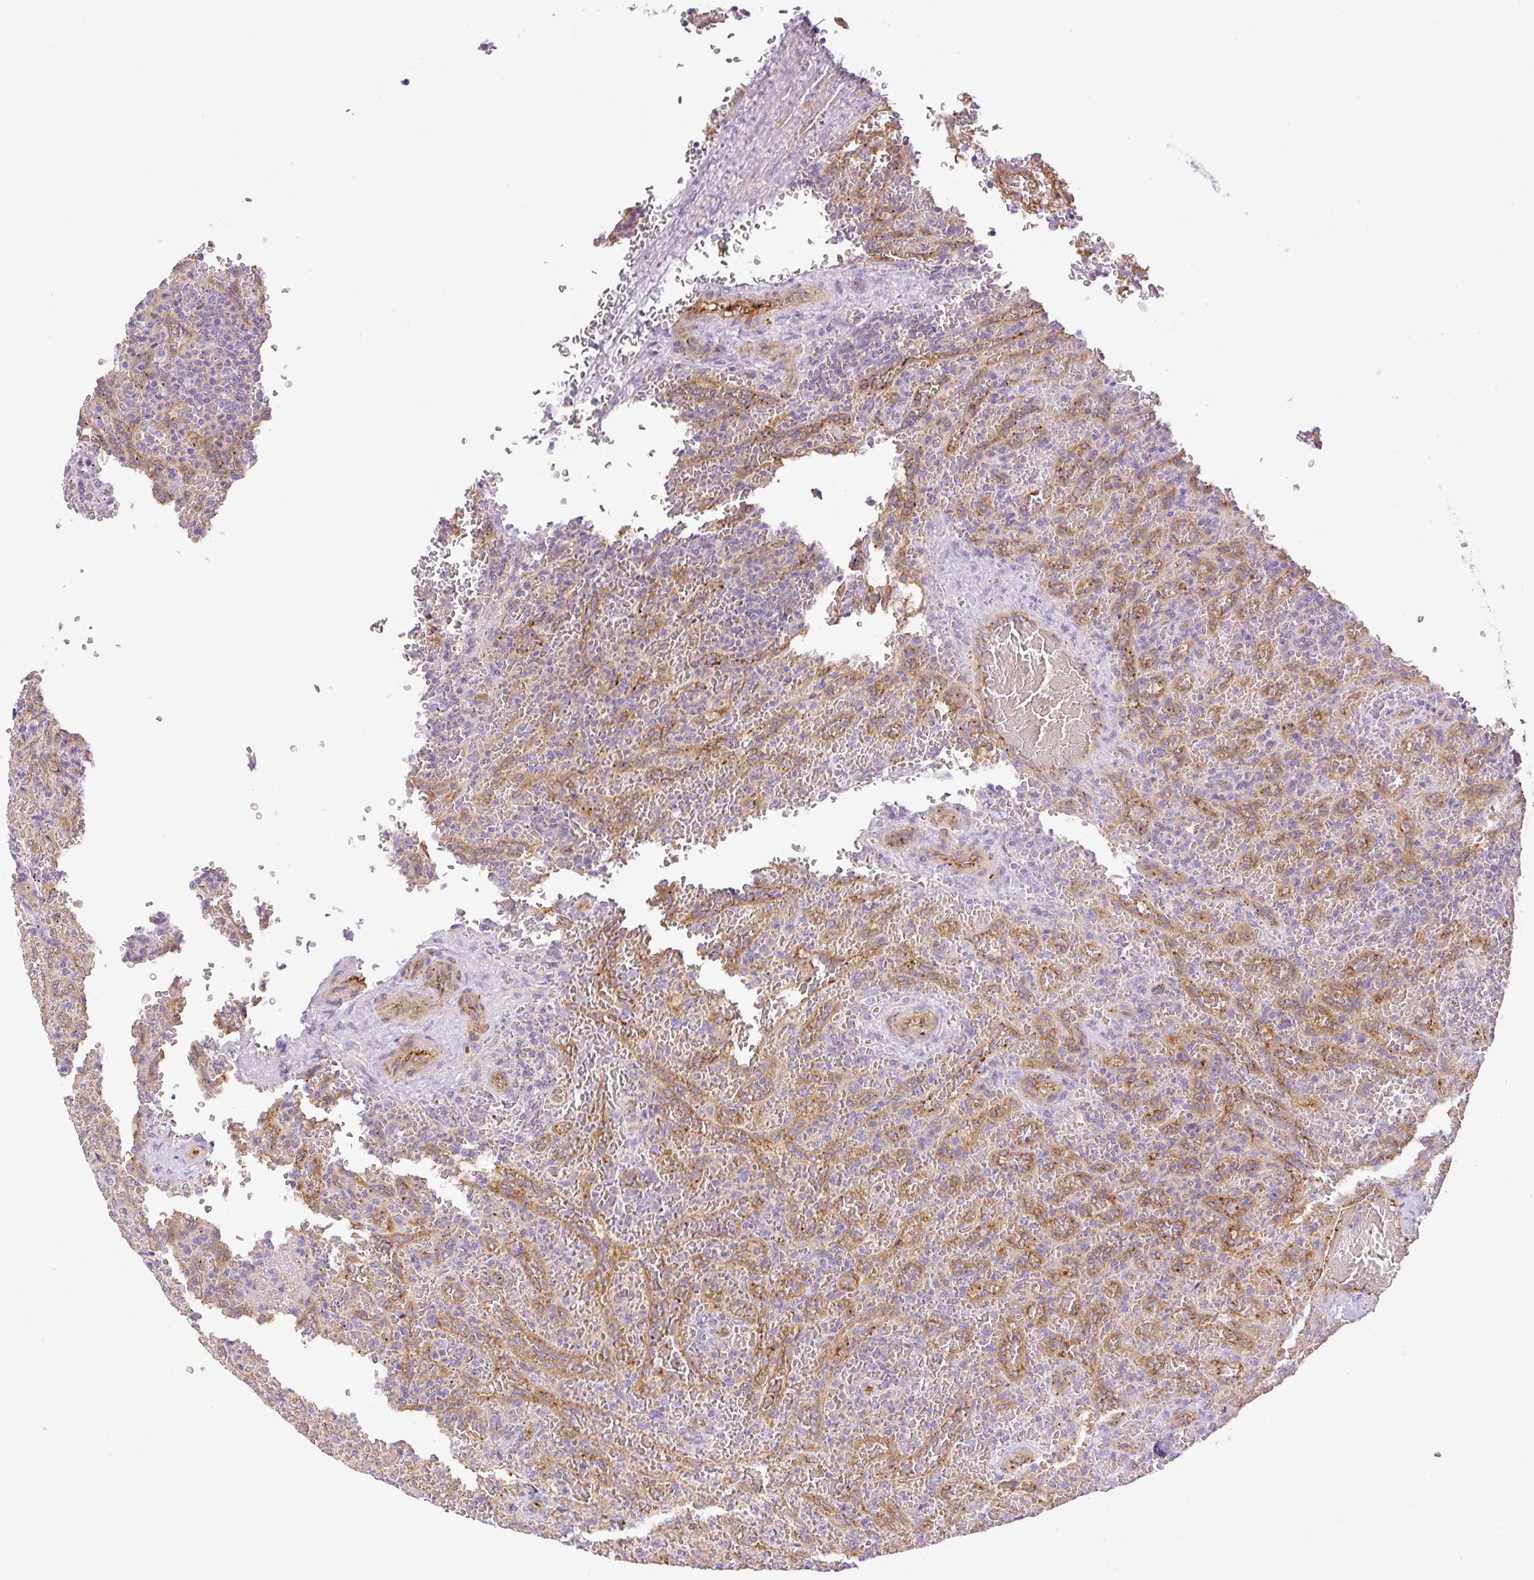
{"staining": {"intensity": "negative", "quantity": "none", "location": "none"}, "tissue": "lymphoma", "cell_type": "Tumor cells", "image_type": "cancer", "snomed": [{"axis": "morphology", "description": "Malignant lymphoma, non-Hodgkin's type, Low grade"}, {"axis": "topography", "description": "Spleen"}], "caption": "This micrograph is of malignant lymphoma, non-Hodgkin's type (low-grade) stained with immunohistochemistry to label a protein in brown with the nuclei are counter-stained blue. There is no positivity in tumor cells. (IHC, brightfield microscopy, high magnification).", "gene": "EHD3", "patient": {"sex": "female", "age": 64}}